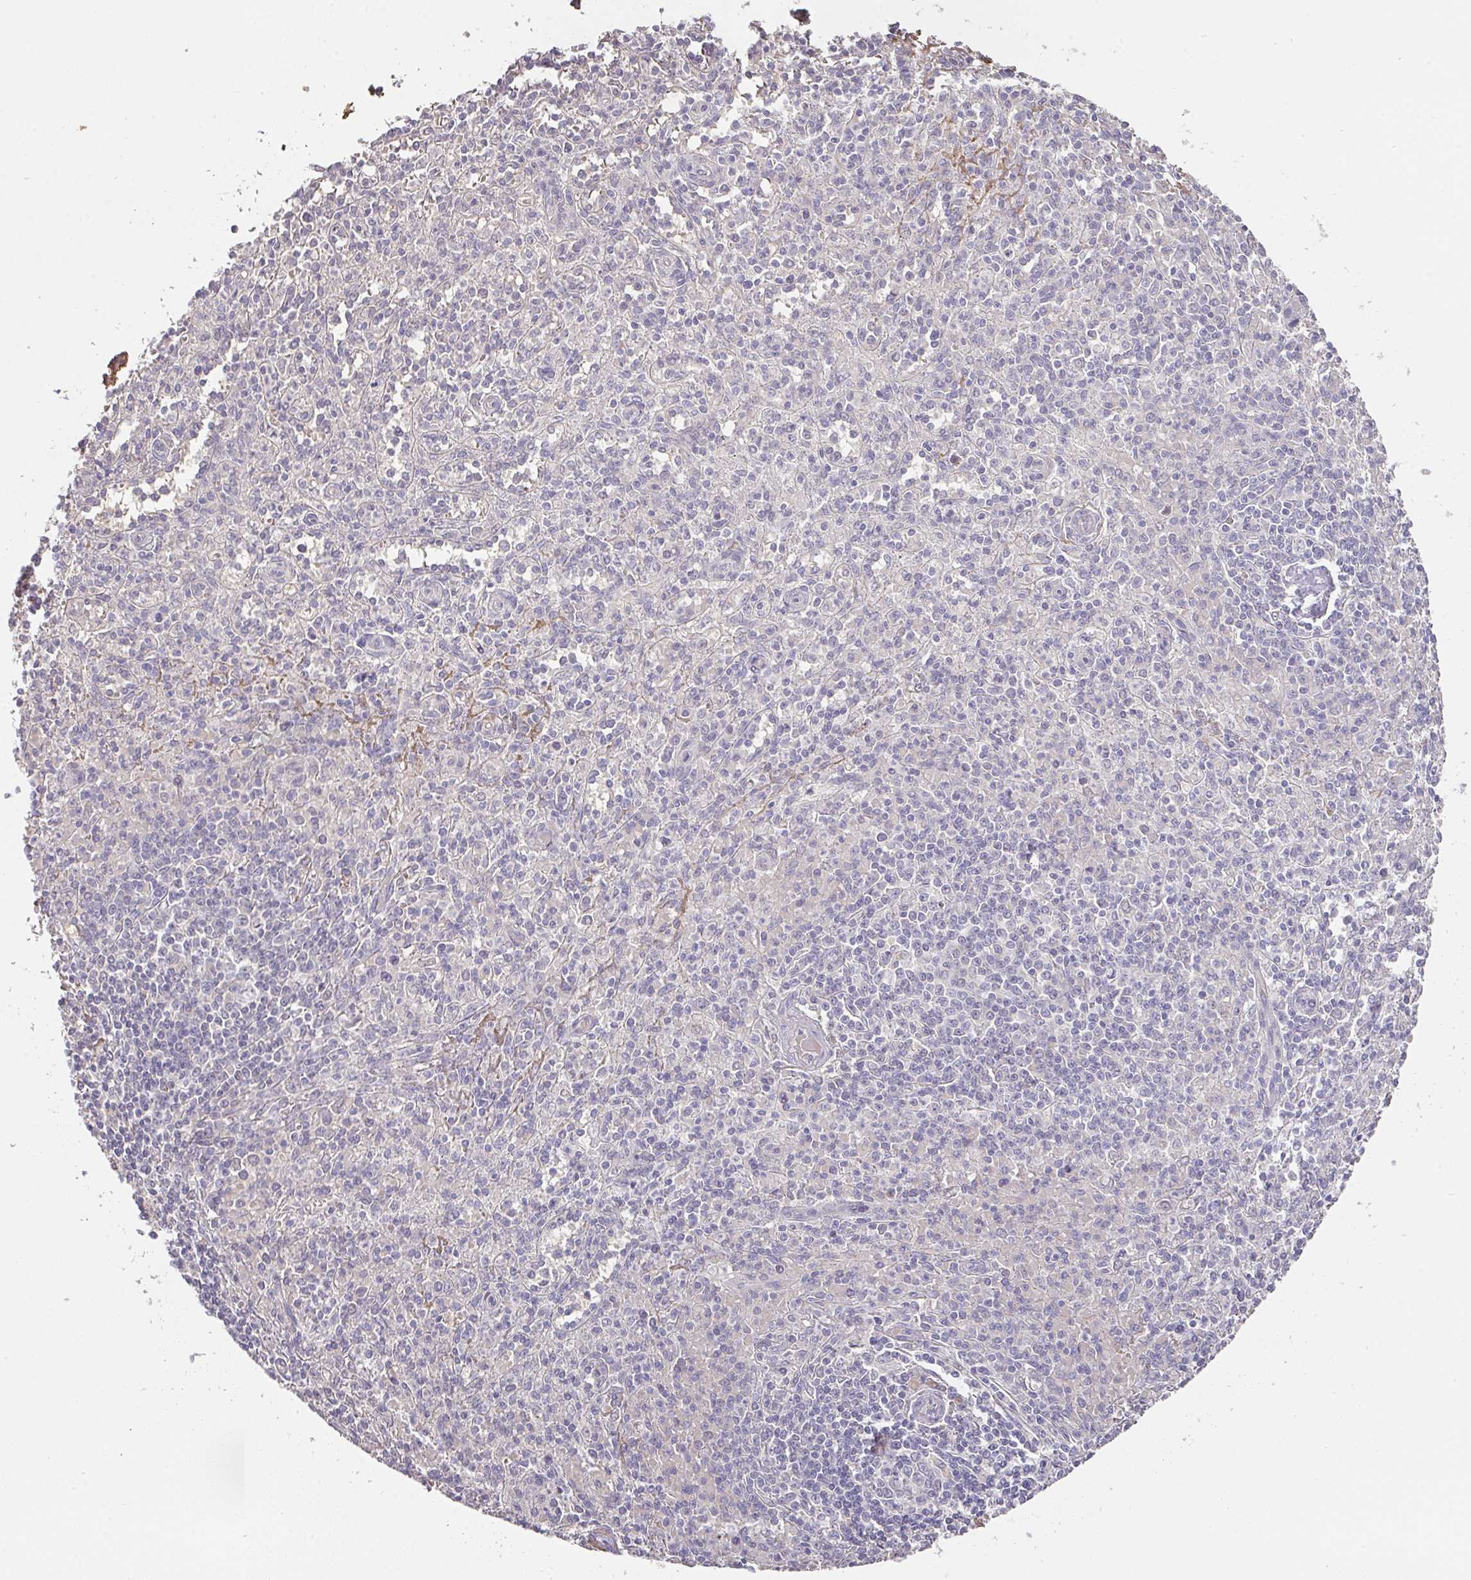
{"staining": {"intensity": "negative", "quantity": "none", "location": "none"}, "tissue": "spleen", "cell_type": "Cells in red pulp", "image_type": "normal", "snomed": [{"axis": "morphology", "description": "Normal tissue, NOS"}, {"axis": "topography", "description": "Spleen"}], "caption": "IHC image of benign spleen: human spleen stained with DAB (3,3'-diaminobenzidine) displays no significant protein staining in cells in red pulp. The staining is performed using DAB brown chromogen with nuclei counter-stained in using hematoxylin.", "gene": "FOXN4", "patient": {"sex": "female", "age": 70}}